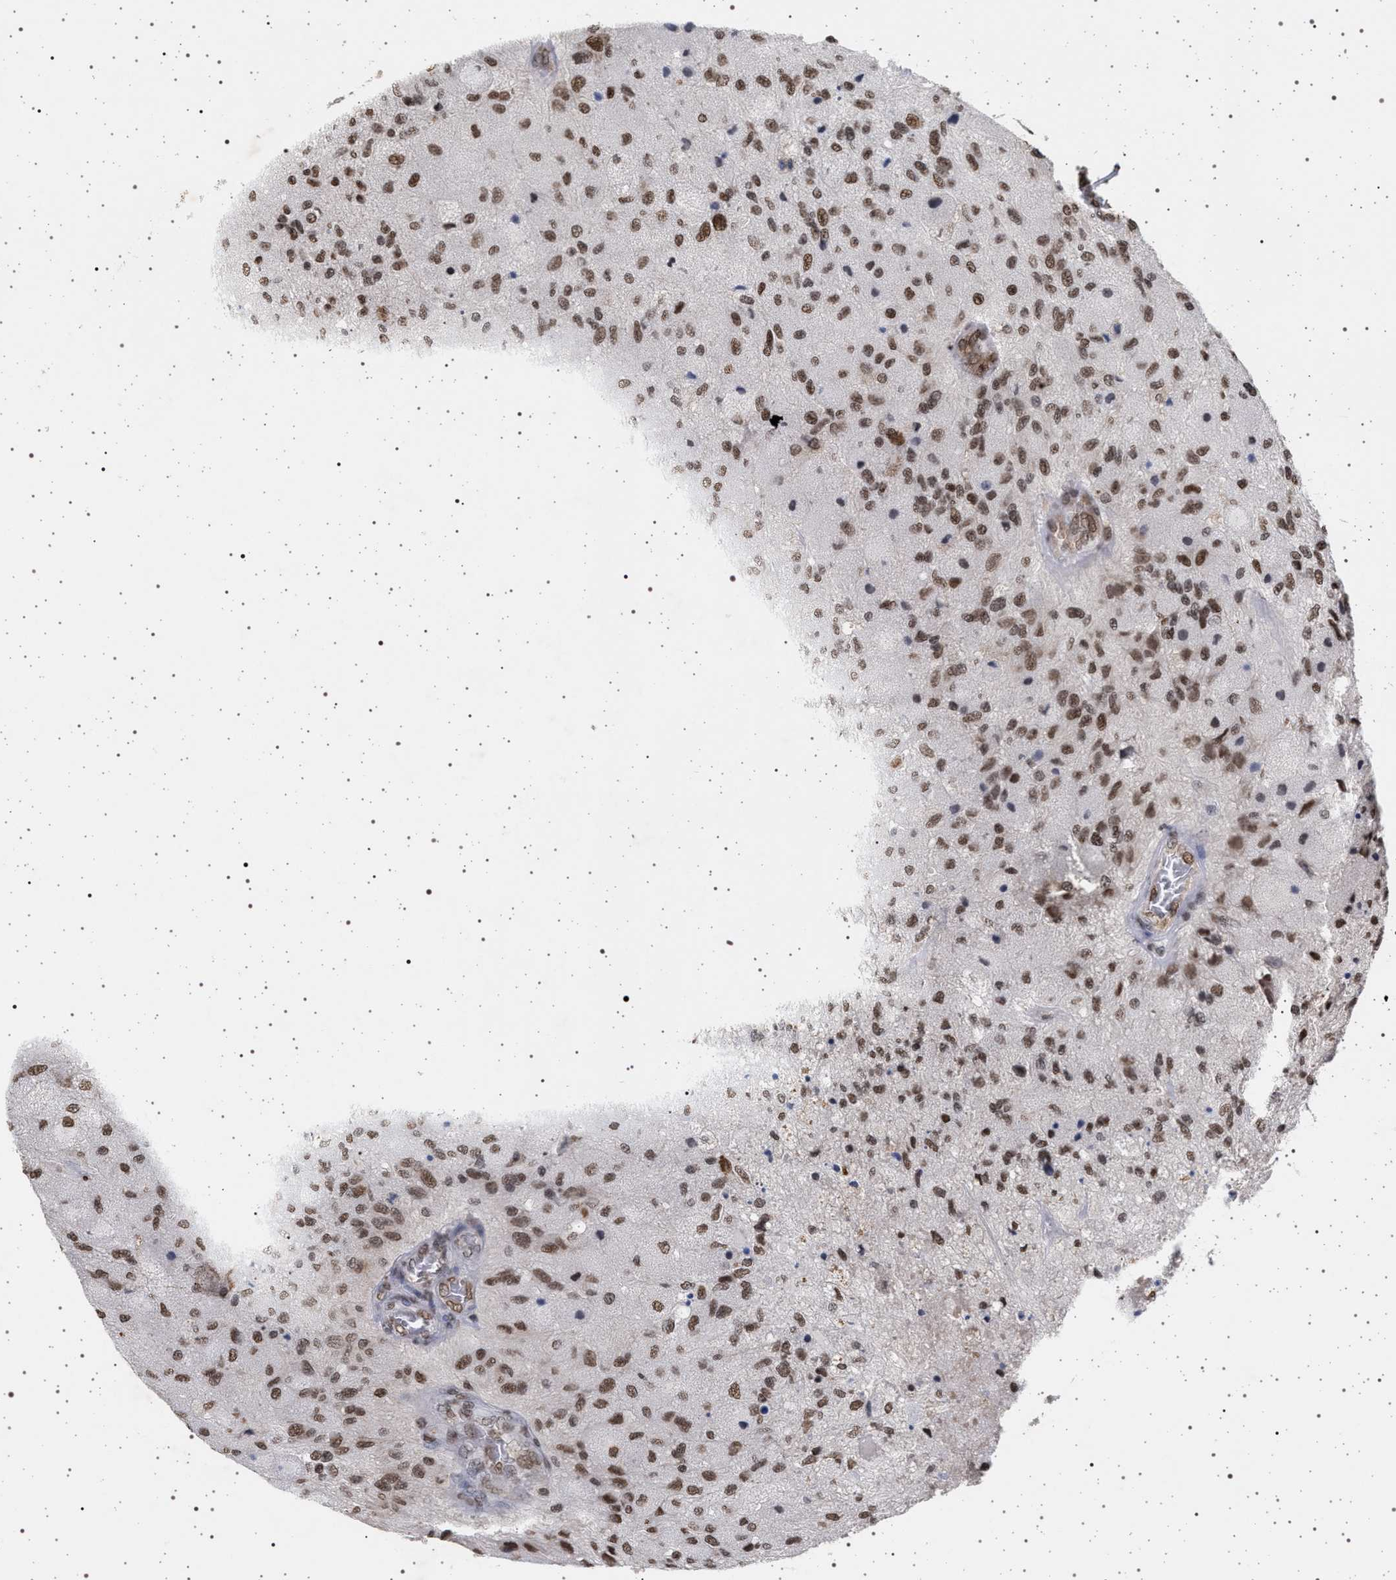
{"staining": {"intensity": "moderate", "quantity": ">75%", "location": "nuclear"}, "tissue": "glioma", "cell_type": "Tumor cells", "image_type": "cancer", "snomed": [{"axis": "morphology", "description": "Normal tissue, NOS"}, {"axis": "morphology", "description": "Glioma, malignant, High grade"}, {"axis": "topography", "description": "Cerebral cortex"}], "caption": "Glioma stained with a brown dye displays moderate nuclear positive expression in approximately >75% of tumor cells.", "gene": "PHF12", "patient": {"sex": "male", "age": 77}}